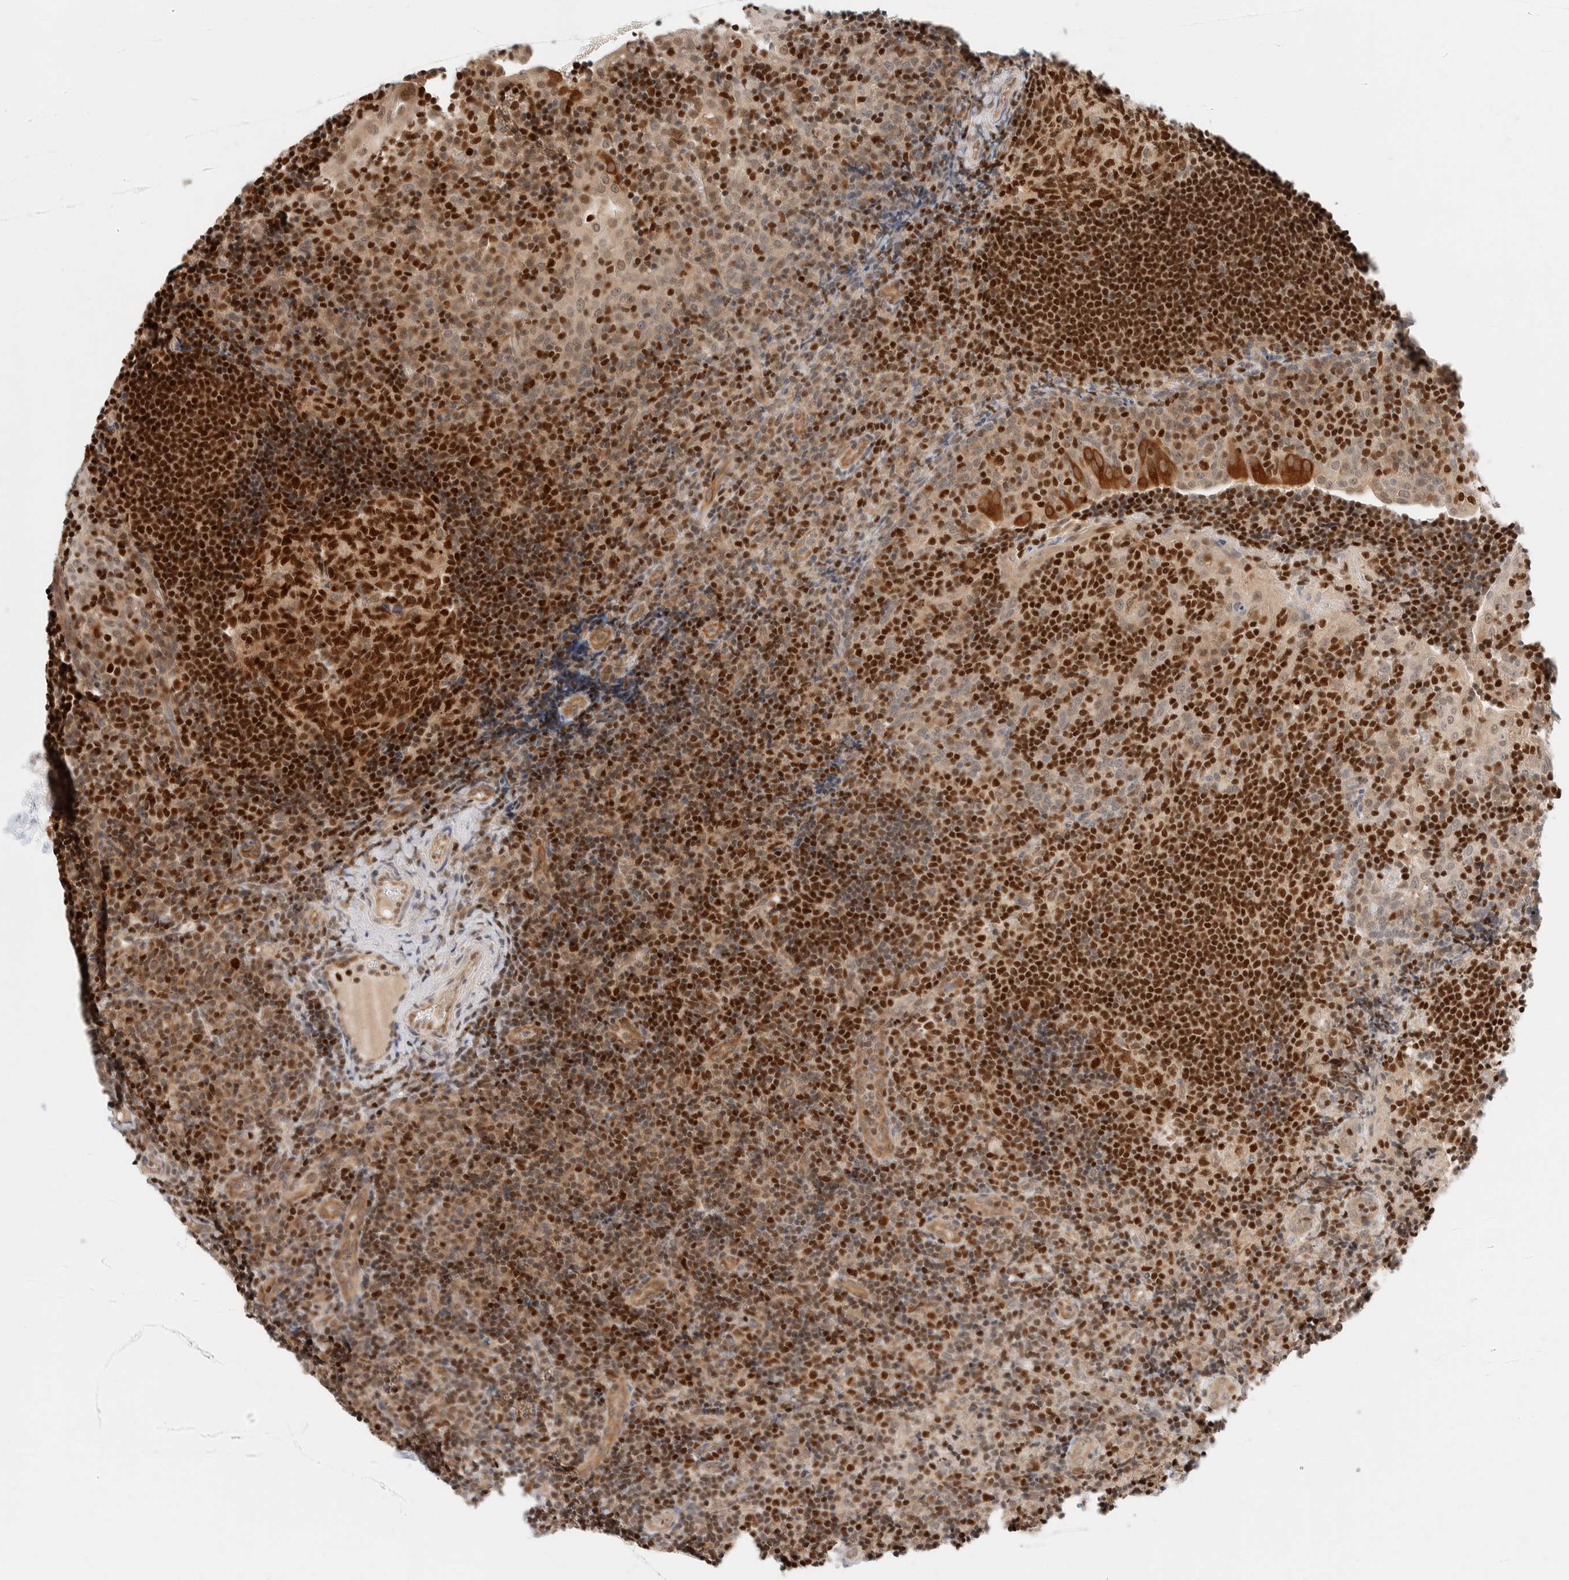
{"staining": {"intensity": "strong", "quantity": ">75%", "location": "nuclear"}, "tissue": "tonsil", "cell_type": "Germinal center cells", "image_type": "normal", "snomed": [{"axis": "morphology", "description": "Normal tissue, NOS"}, {"axis": "topography", "description": "Tonsil"}], "caption": "Tonsil stained for a protein displays strong nuclear positivity in germinal center cells. The staining was performed using DAB (3,3'-diaminobenzidine), with brown indicating positive protein expression. Nuclei are stained blue with hematoxylin.", "gene": "C8orf76", "patient": {"sex": "female", "age": 40}}